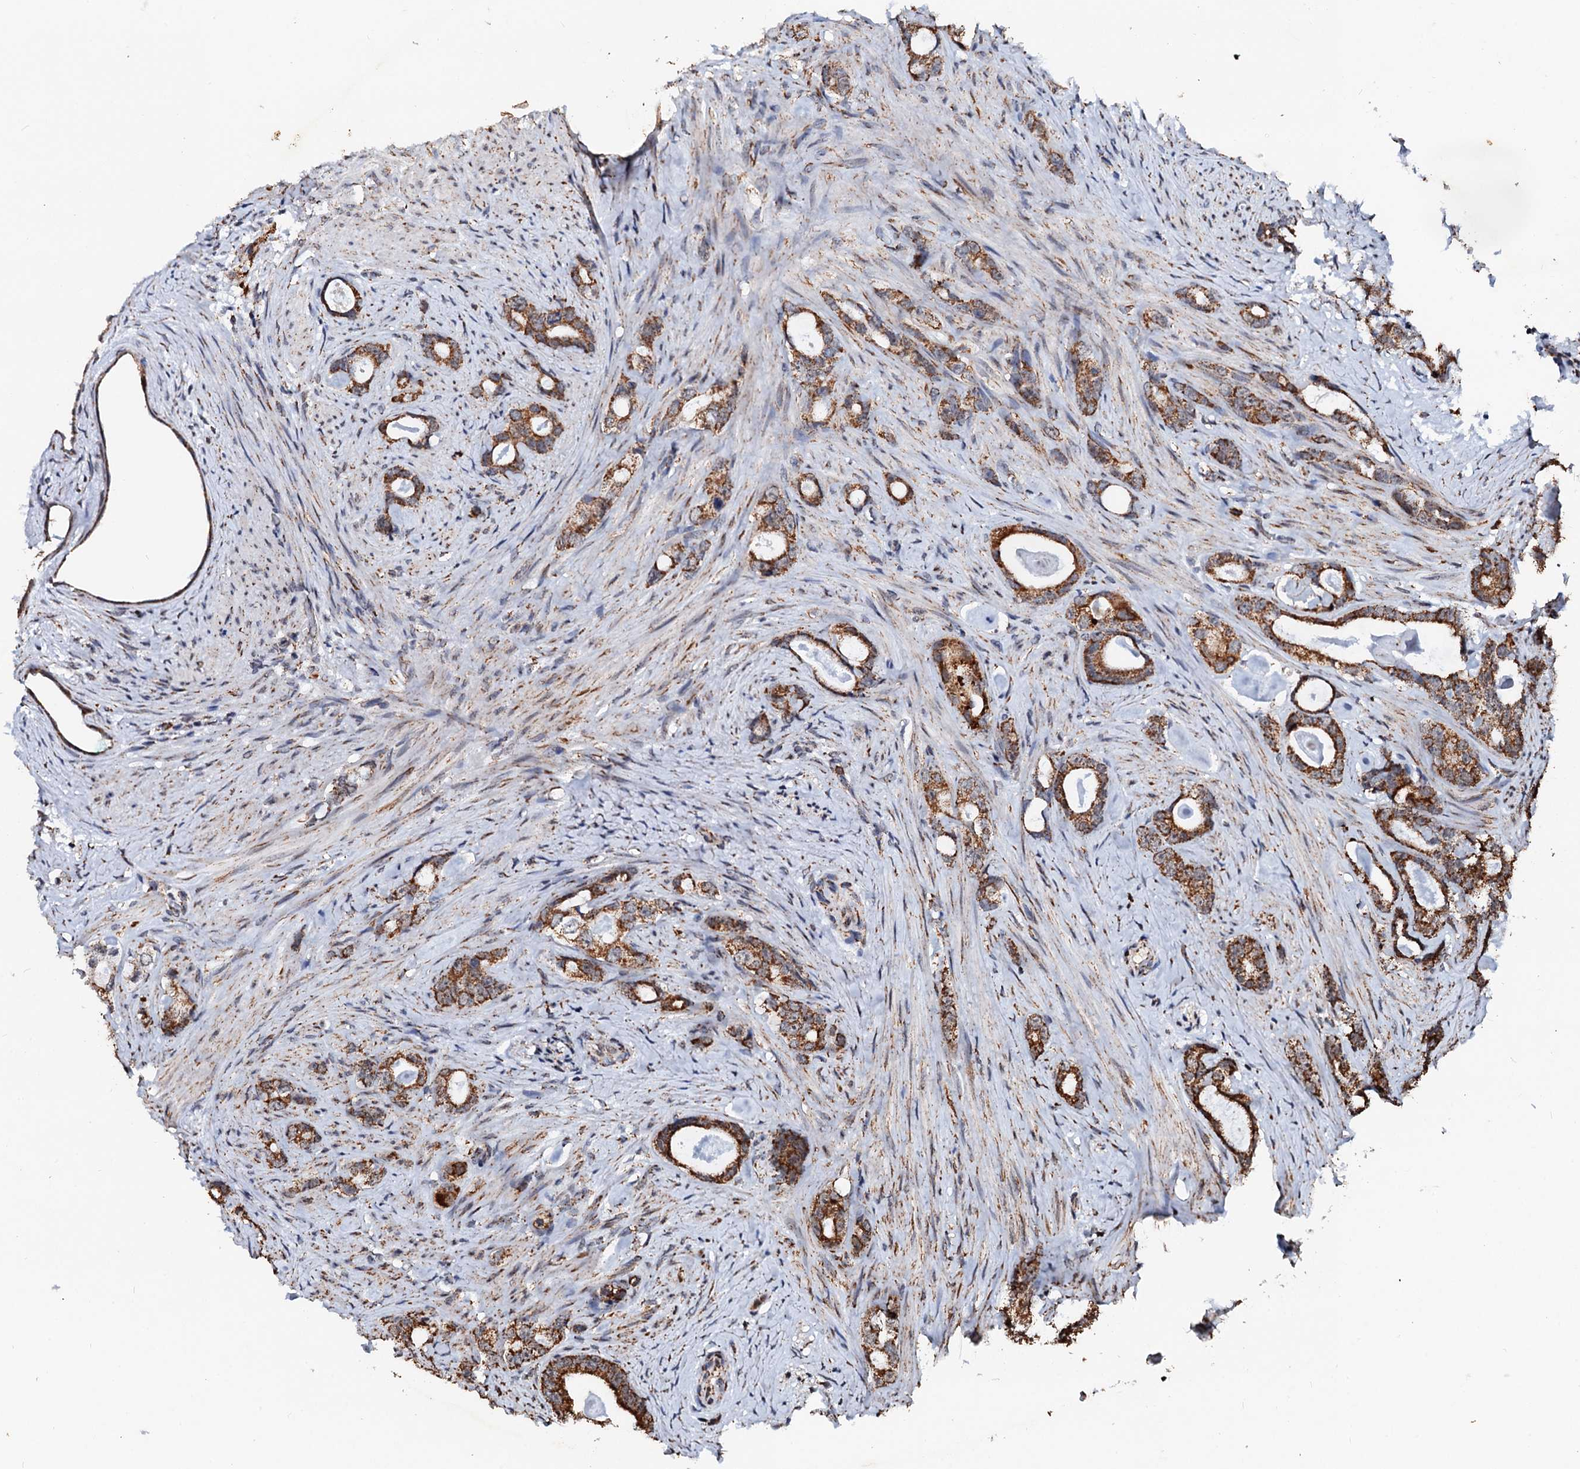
{"staining": {"intensity": "moderate", "quantity": ">75%", "location": "cytoplasmic/membranous"}, "tissue": "prostate cancer", "cell_type": "Tumor cells", "image_type": "cancer", "snomed": [{"axis": "morphology", "description": "Adenocarcinoma, Low grade"}, {"axis": "topography", "description": "Prostate"}], "caption": "Low-grade adenocarcinoma (prostate) was stained to show a protein in brown. There is medium levels of moderate cytoplasmic/membranous positivity in approximately >75% of tumor cells. (DAB (3,3'-diaminobenzidine) = brown stain, brightfield microscopy at high magnification).", "gene": "SECISBP2L", "patient": {"sex": "male", "age": 63}}